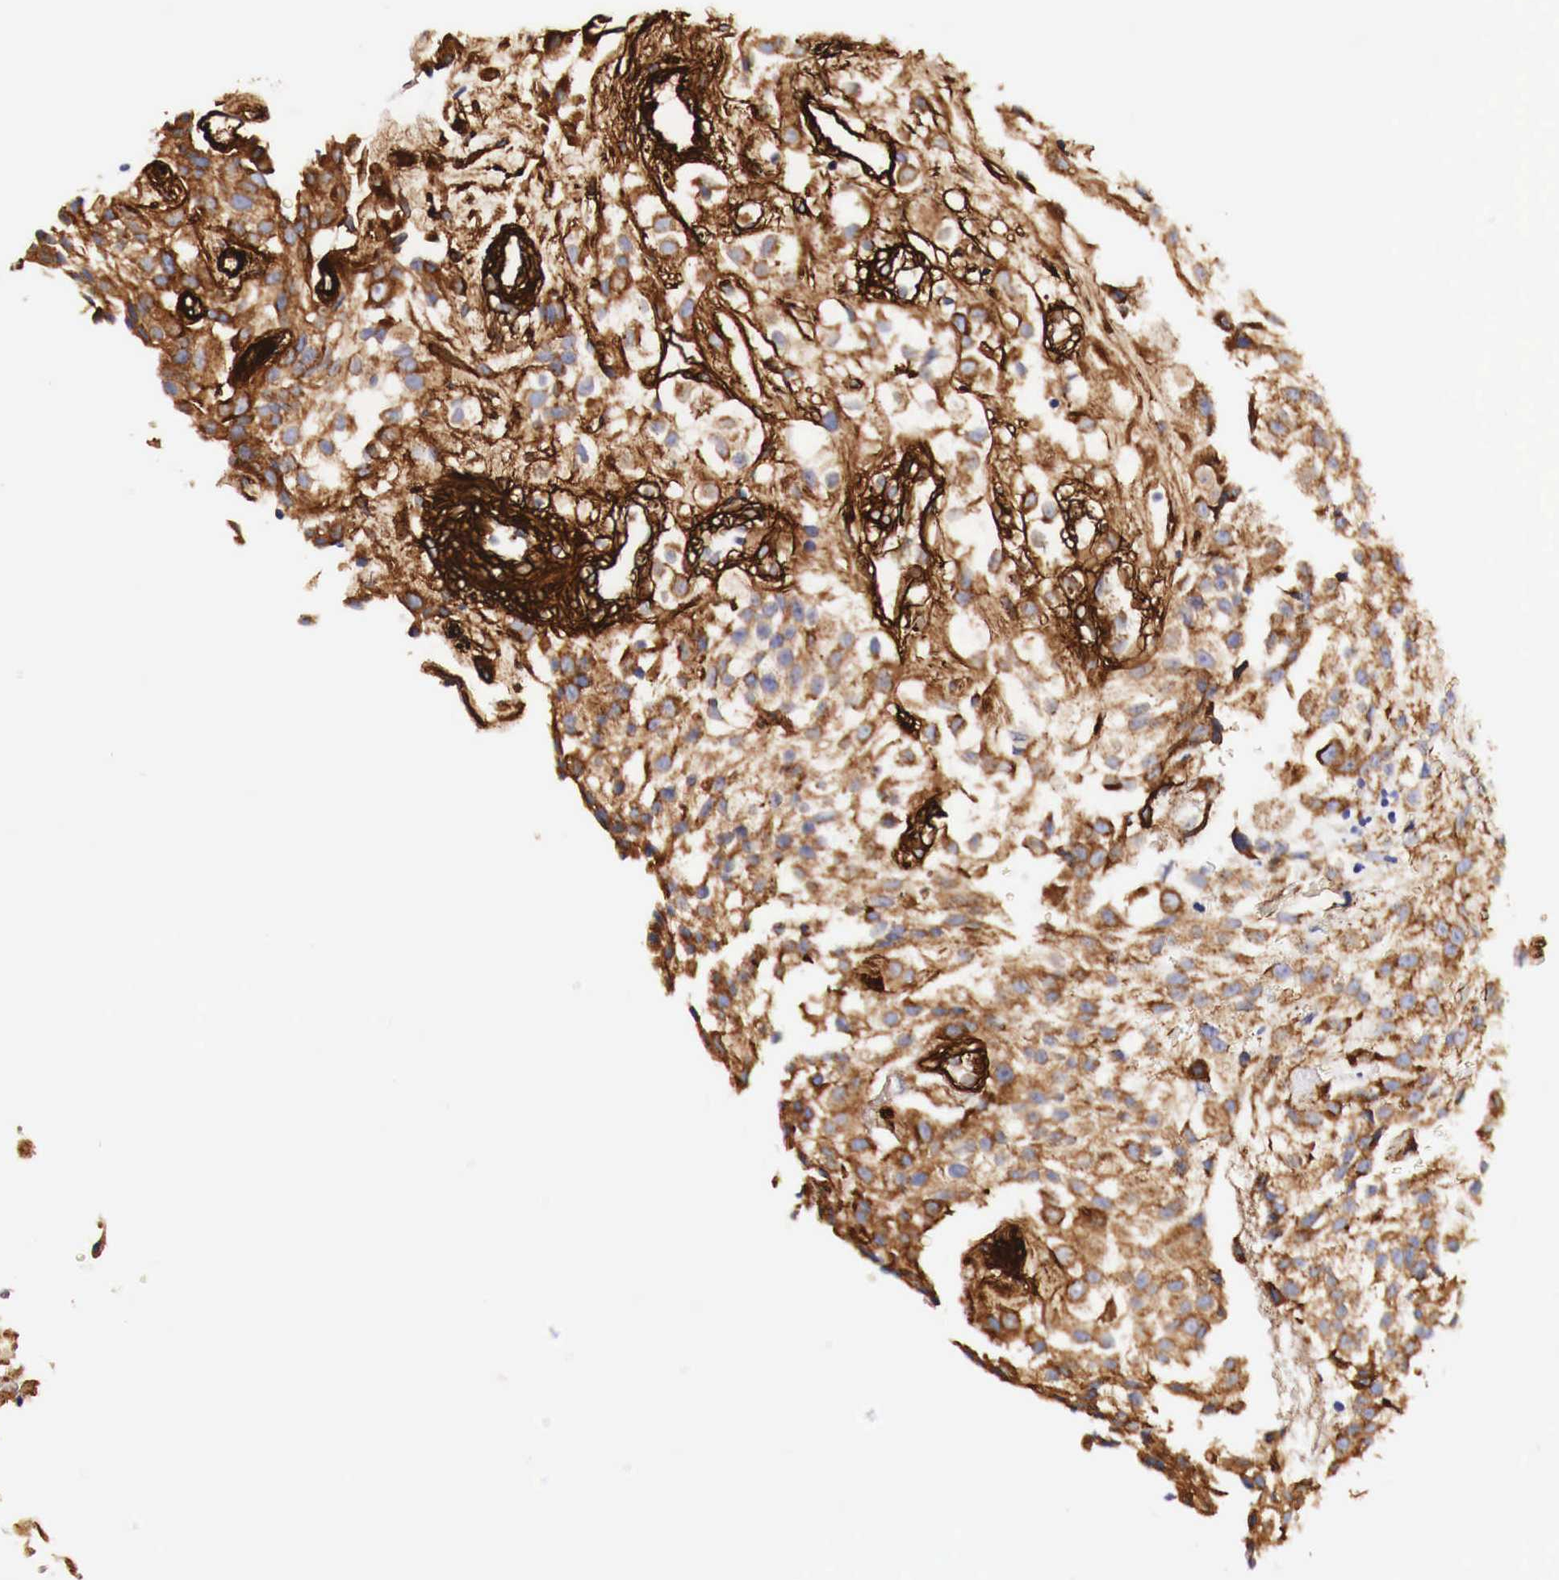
{"staining": {"intensity": "strong", "quantity": ">75%", "location": "cytoplasmic/membranous"}, "tissue": "urothelial cancer", "cell_type": "Tumor cells", "image_type": "cancer", "snomed": [{"axis": "morphology", "description": "Urothelial carcinoma, High grade"}, {"axis": "topography", "description": "Urinary bladder"}], "caption": "Brown immunohistochemical staining in urothelial carcinoma (high-grade) exhibits strong cytoplasmic/membranous positivity in approximately >75% of tumor cells.", "gene": "LAMB2", "patient": {"sex": "male", "age": 56}}